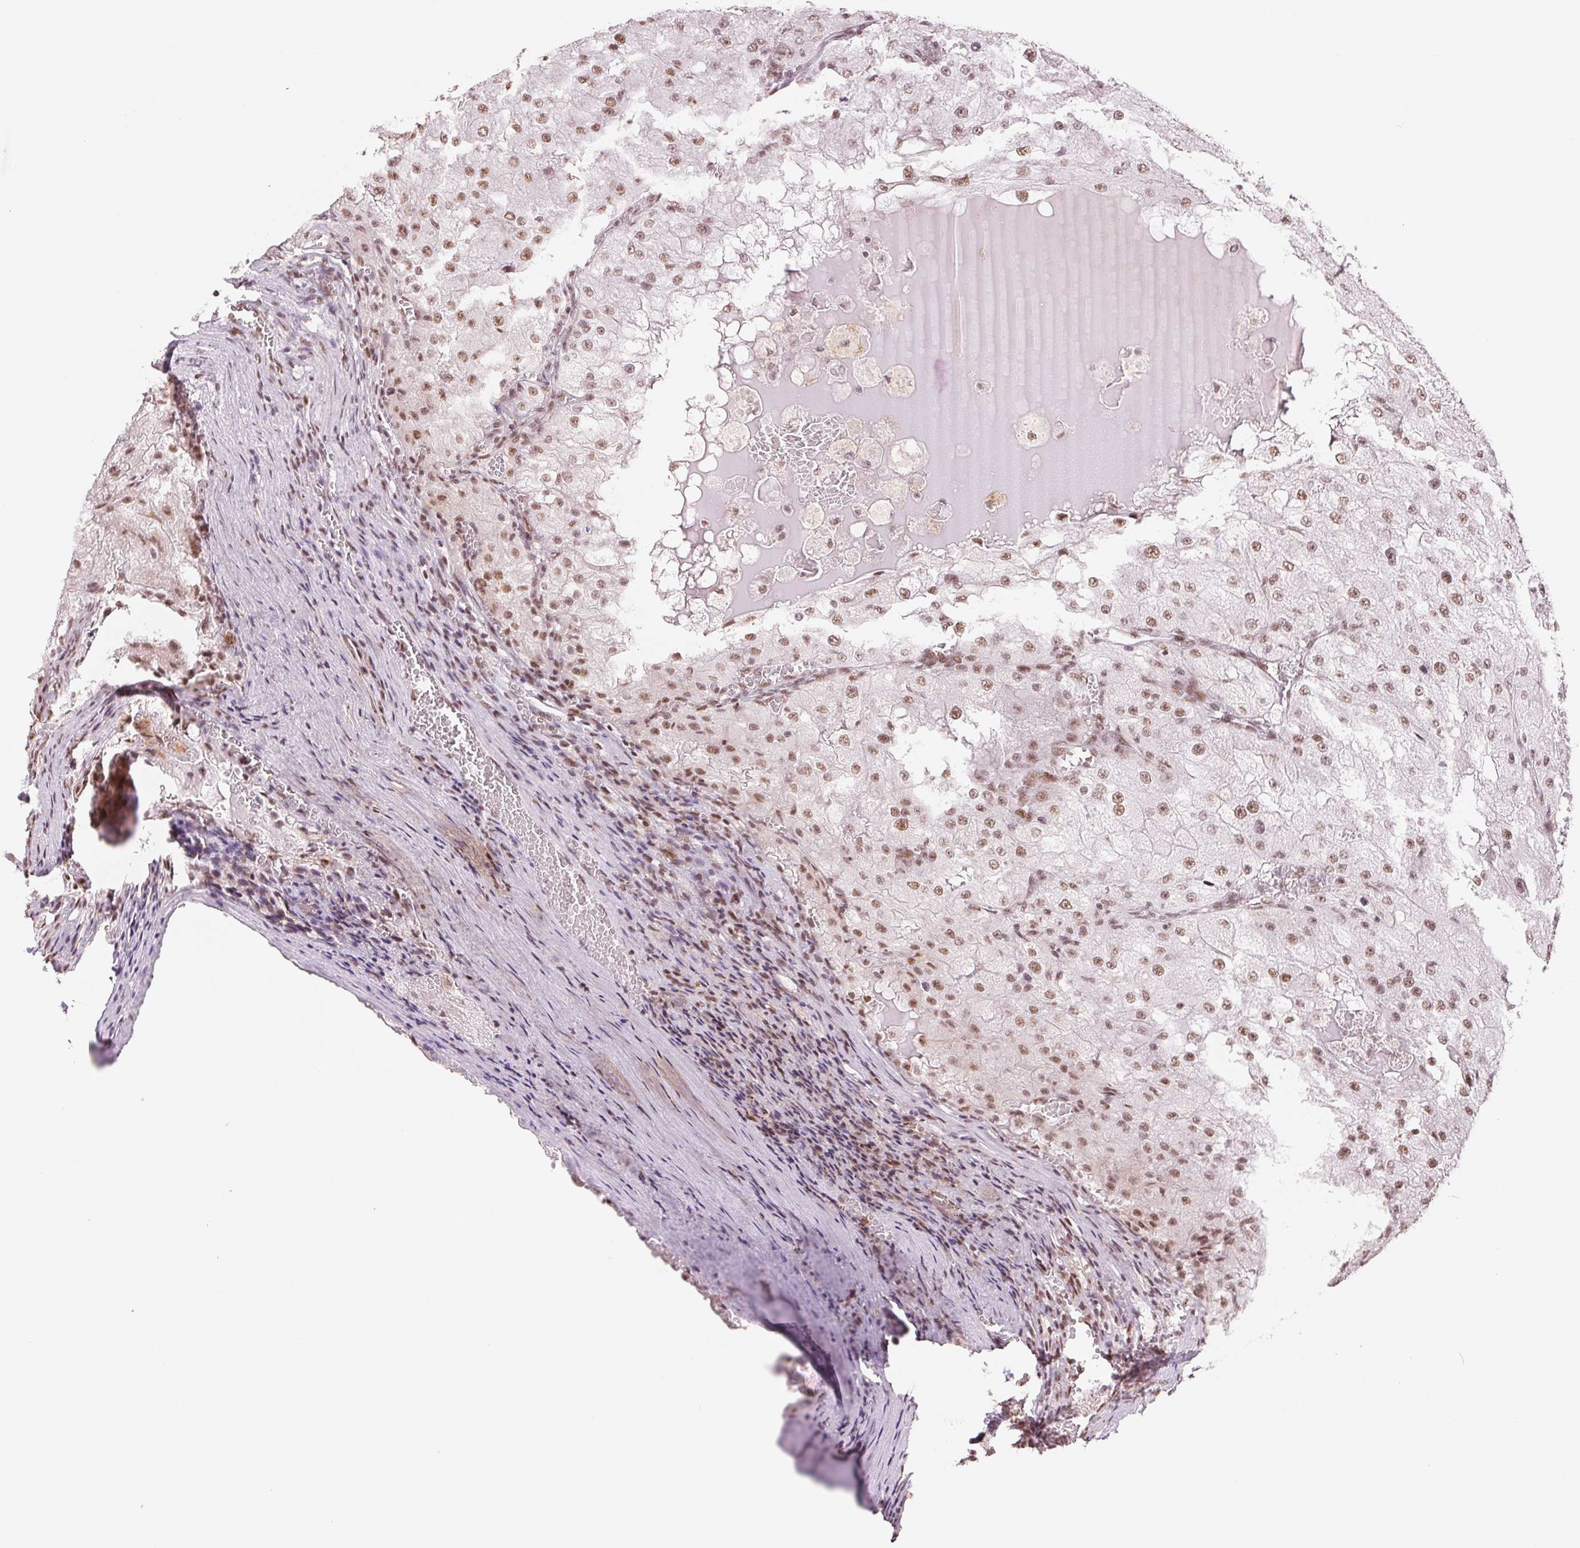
{"staining": {"intensity": "moderate", "quantity": ">75%", "location": "nuclear"}, "tissue": "renal cancer", "cell_type": "Tumor cells", "image_type": "cancer", "snomed": [{"axis": "morphology", "description": "Adenocarcinoma, NOS"}, {"axis": "topography", "description": "Kidney"}], "caption": "High-power microscopy captured an IHC histopathology image of adenocarcinoma (renal), revealing moderate nuclear staining in about >75% of tumor cells.", "gene": "SREK1", "patient": {"sex": "female", "age": 74}}